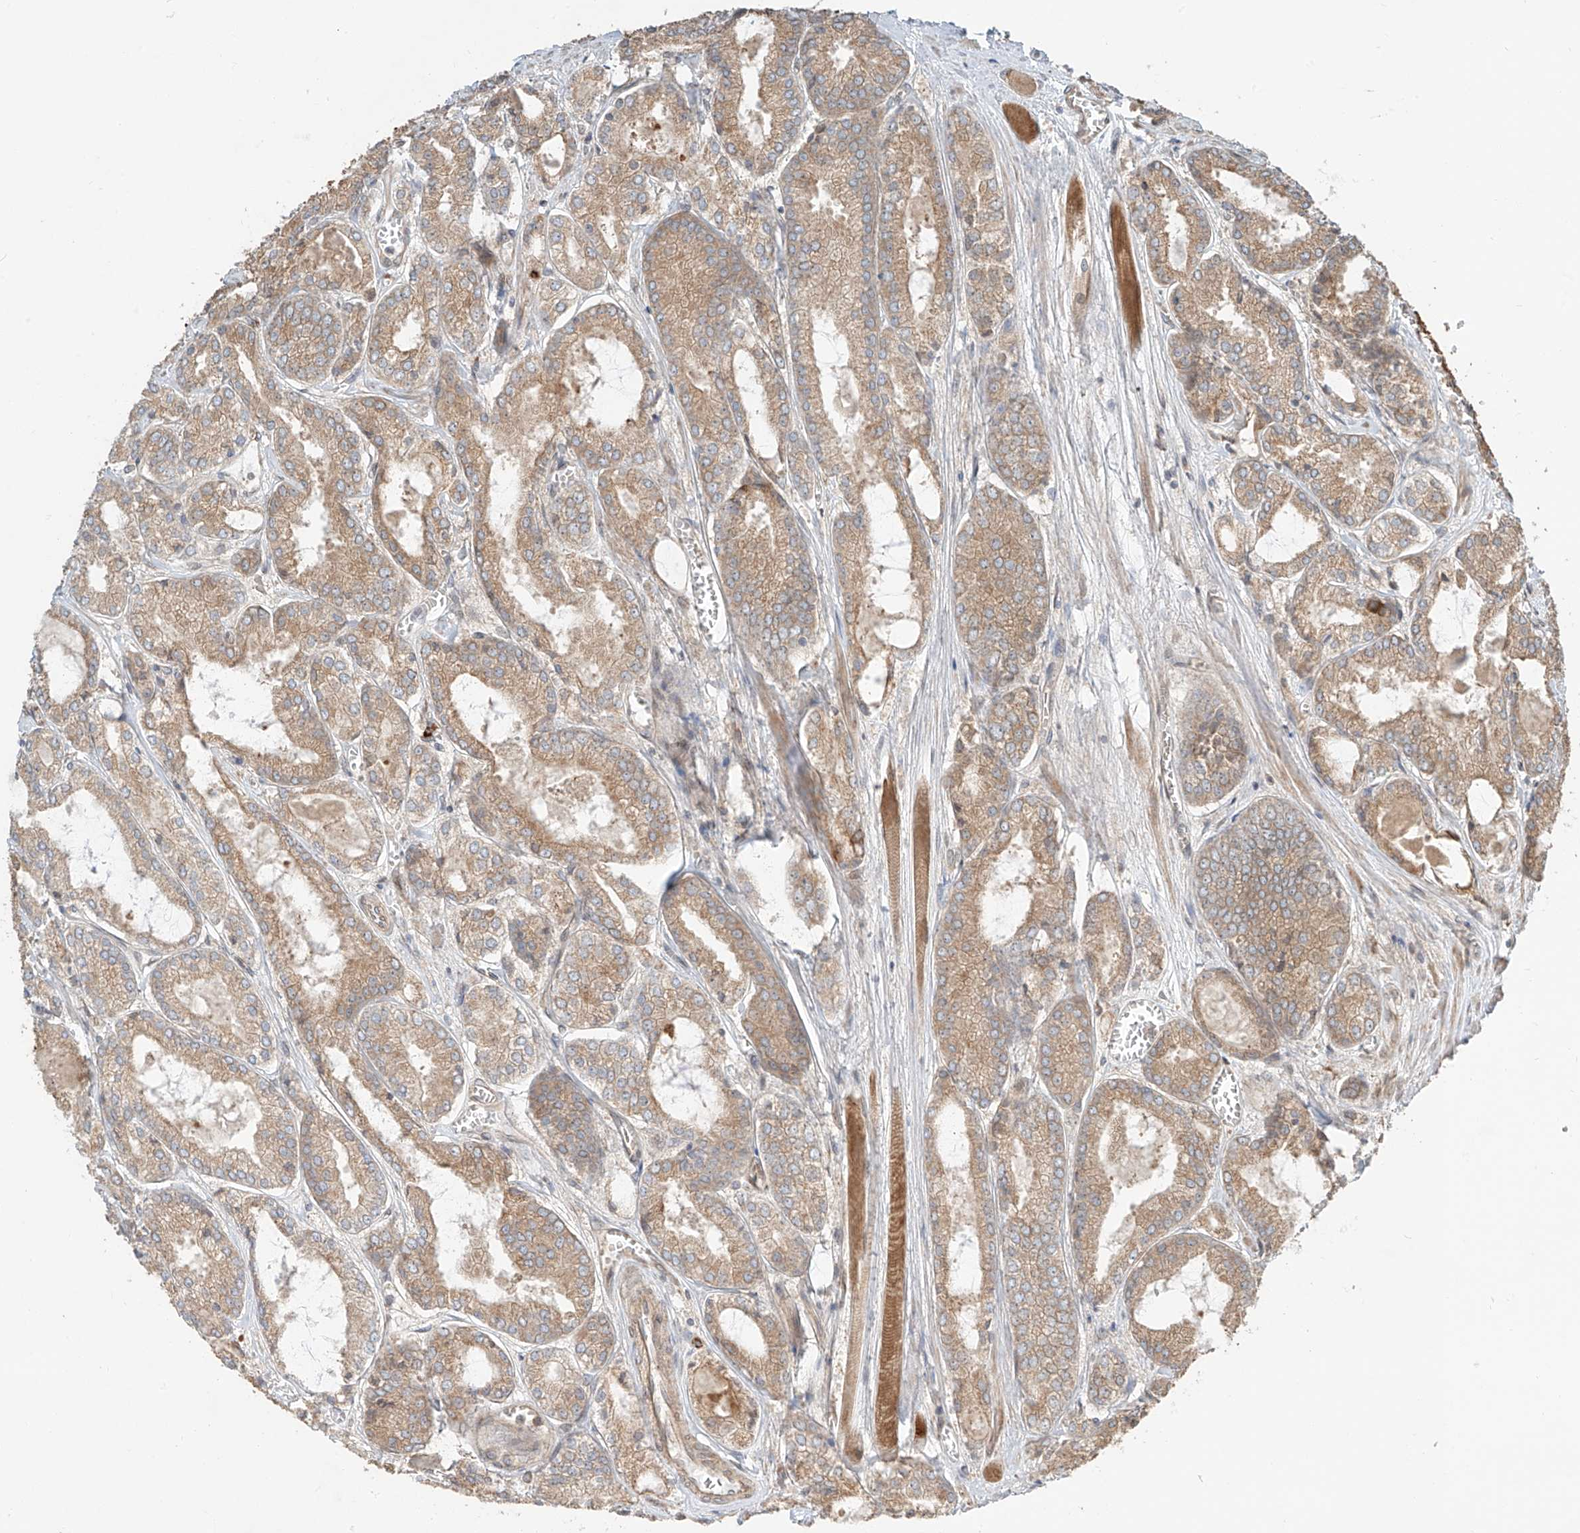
{"staining": {"intensity": "moderate", "quantity": ">75%", "location": "cytoplasmic/membranous"}, "tissue": "prostate cancer", "cell_type": "Tumor cells", "image_type": "cancer", "snomed": [{"axis": "morphology", "description": "Adenocarcinoma, Low grade"}, {"axis": "topography", "description": "Prostate"}], "caption": "Human prostate cancer (adenocarcinoma (low-grade)) stained with a brown dye reveals moderate cytoplasmic/membranous positive positivity in about >75% of tumor cells.", "gene": "CEP162", "patient": {"sex": "male", "age": 67}}